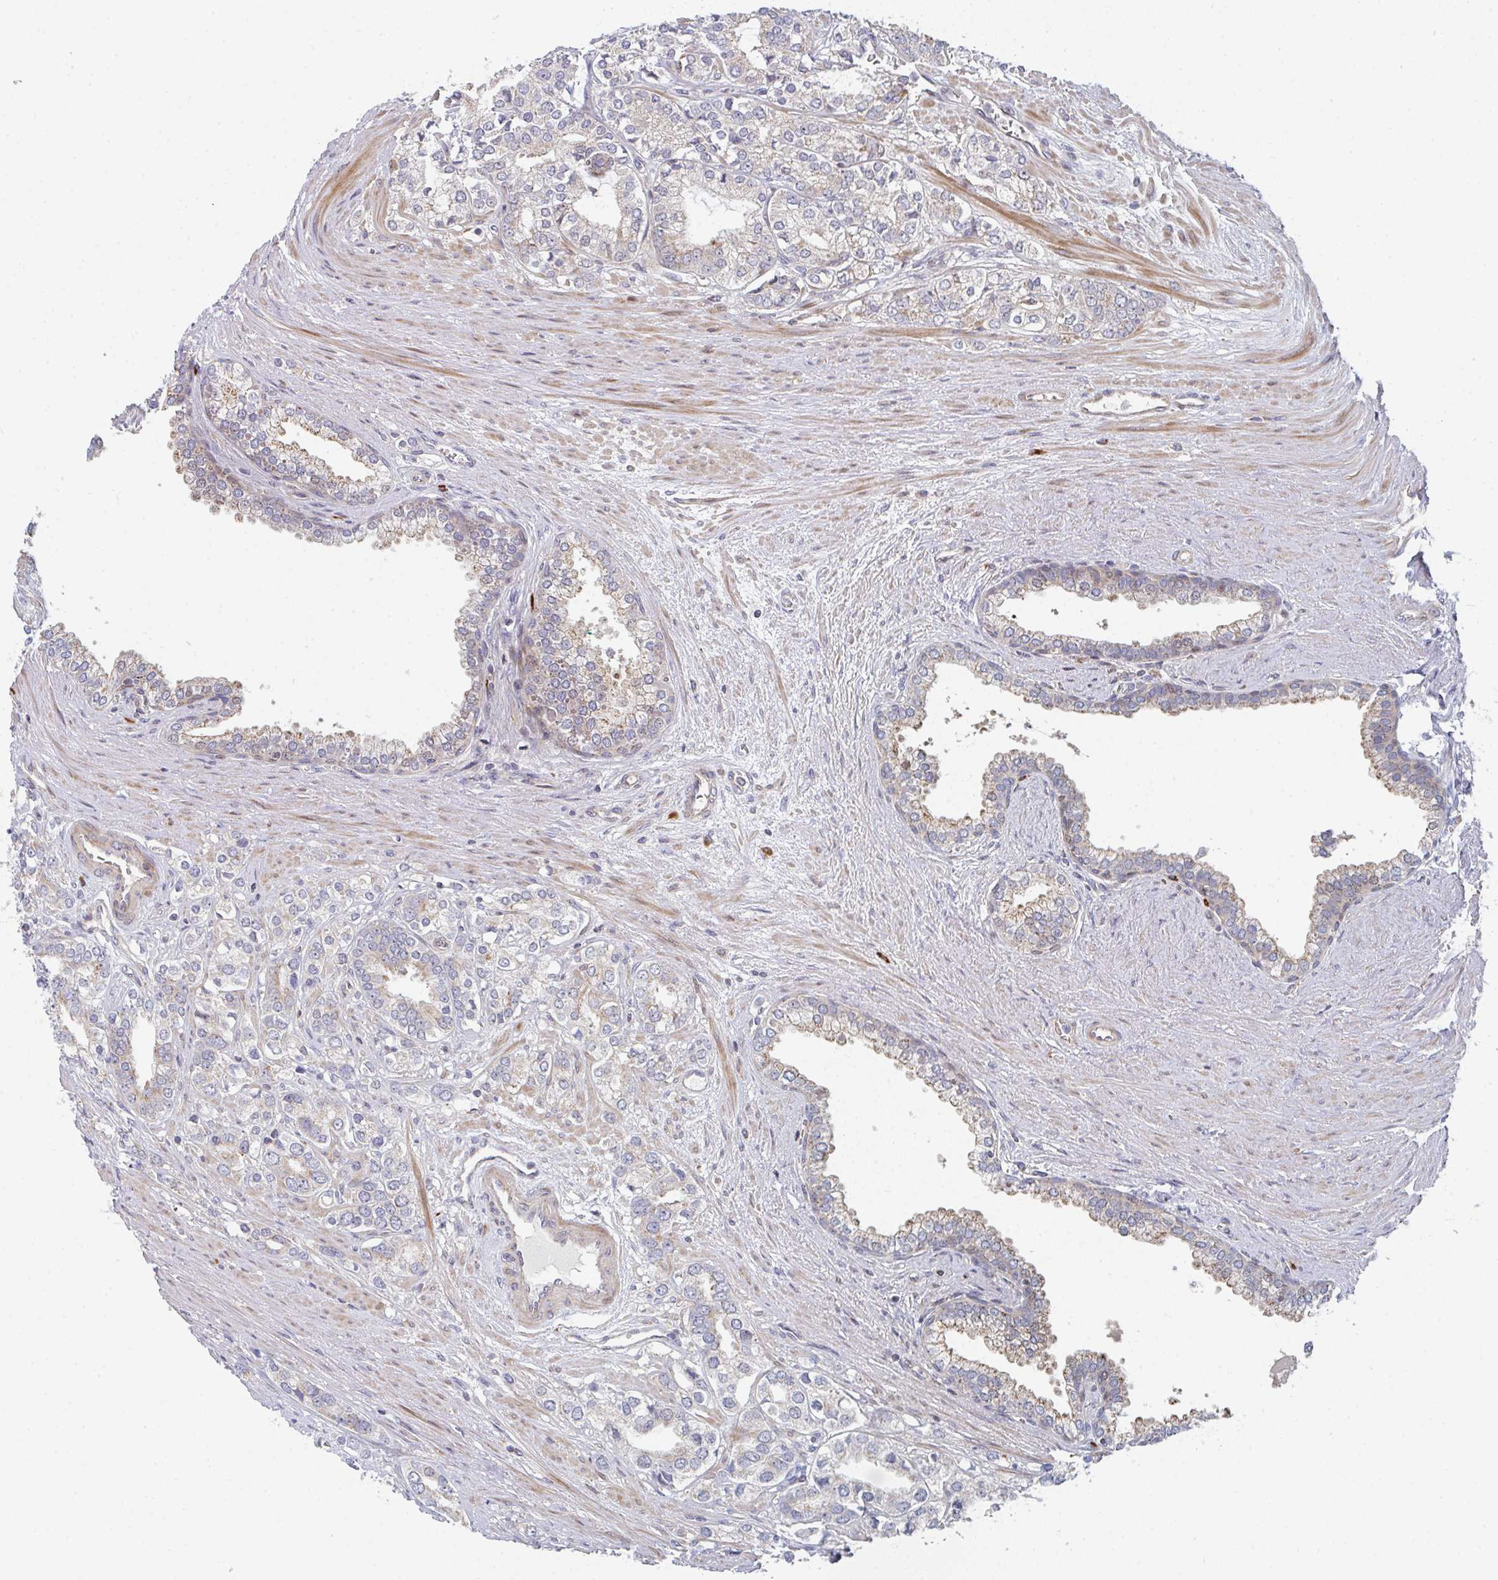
{"staining": {"intensity": "weak", "quantity": "<25%", "location": "cytoplasmic/membranous"}, "tissue": "prostate cancer", "cell_type": "Tumor cells", "image_type": "cancer", "snomed": [{"axis": "morphology", "description": "Adenocarcinoma, High grade"}, {"axis": "topography", "description": "Prostate"}], "caption": "DAB (3,3'-diaminobenzidine) immunohistochemical staining of prostate cancer (high-grade adenocarcinoma) demonstrates no significant staining in tumor cells.", "gene": "ZNF644", "patient": {"sex": "male", "age": 58}}